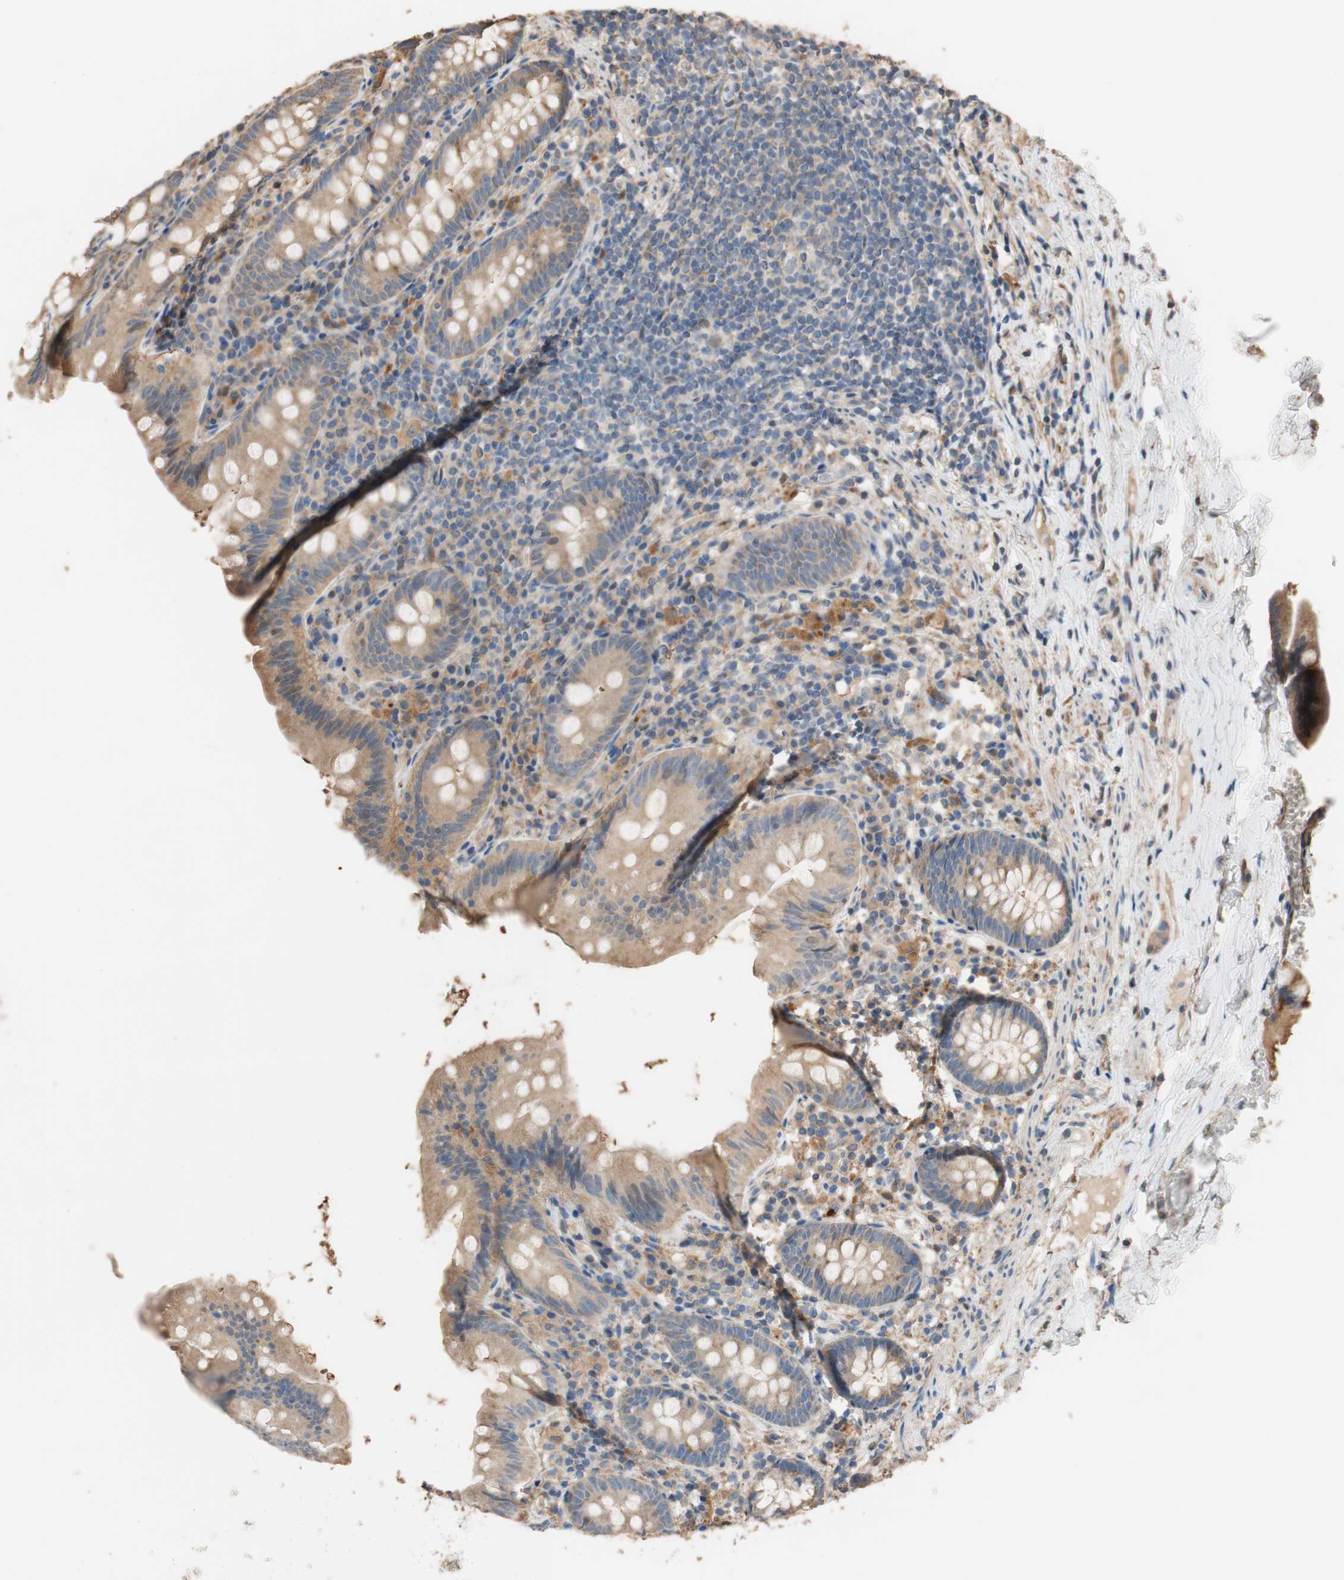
{"staining": {"intensity": "moderate", "quantity": "25%-75%", "location": "cytoplasmic/membranous"}, "tissue": "appendix", "cell_type": "Glandular cells", "image_type": "normal", "snomed": [{"axis": "morphology", "description": "Normal tissue, NOS"}, {"axis": "topography", "description": "Appendix"}], "caption": "IHC of normal human appendix displays medium levels of moderate cytoplasmic/membranous staining in approximately 25%-75% of glandular cells.", "gene": "ALDH1A2", "patient": {"sex": "male", "age": 52}}